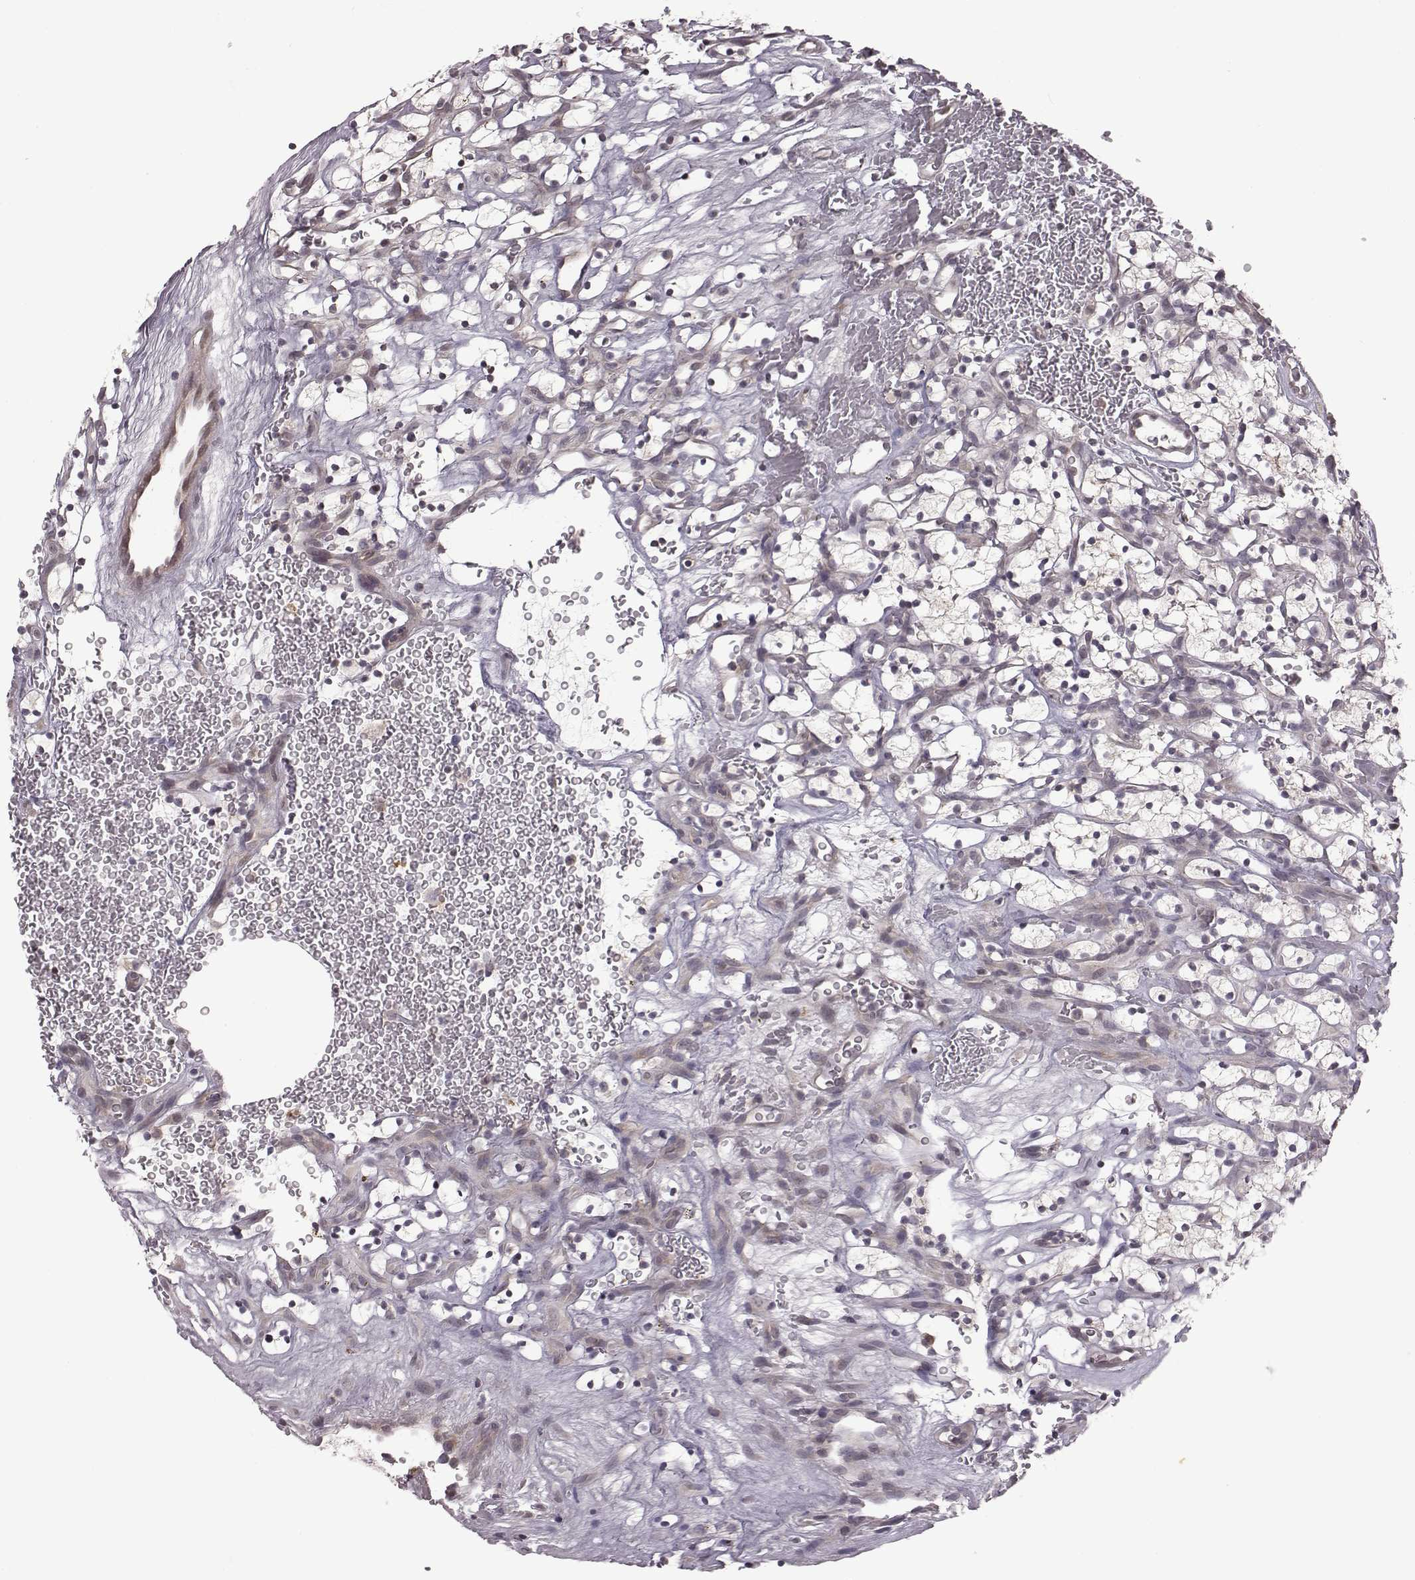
{"staining": {"intensity": "negative", "quantity": "none", "location": "none"}, "tissue": "renal cancer", "cell_type": "Tumor cells", "image_type": "cancer", "snomed": [{"axis": "morphology", "description": "Adenocarcinoma, NOS"}, {"axis": "topography", "description": "Kidney"}], "caption": "DAB (3,3'-diaminobenzidine) immunohistochemical staining of renal cancer displays no significant staining in tumor cells.", "gene": "BICDL1", "patient": {"sex": "female", "age": 64}}